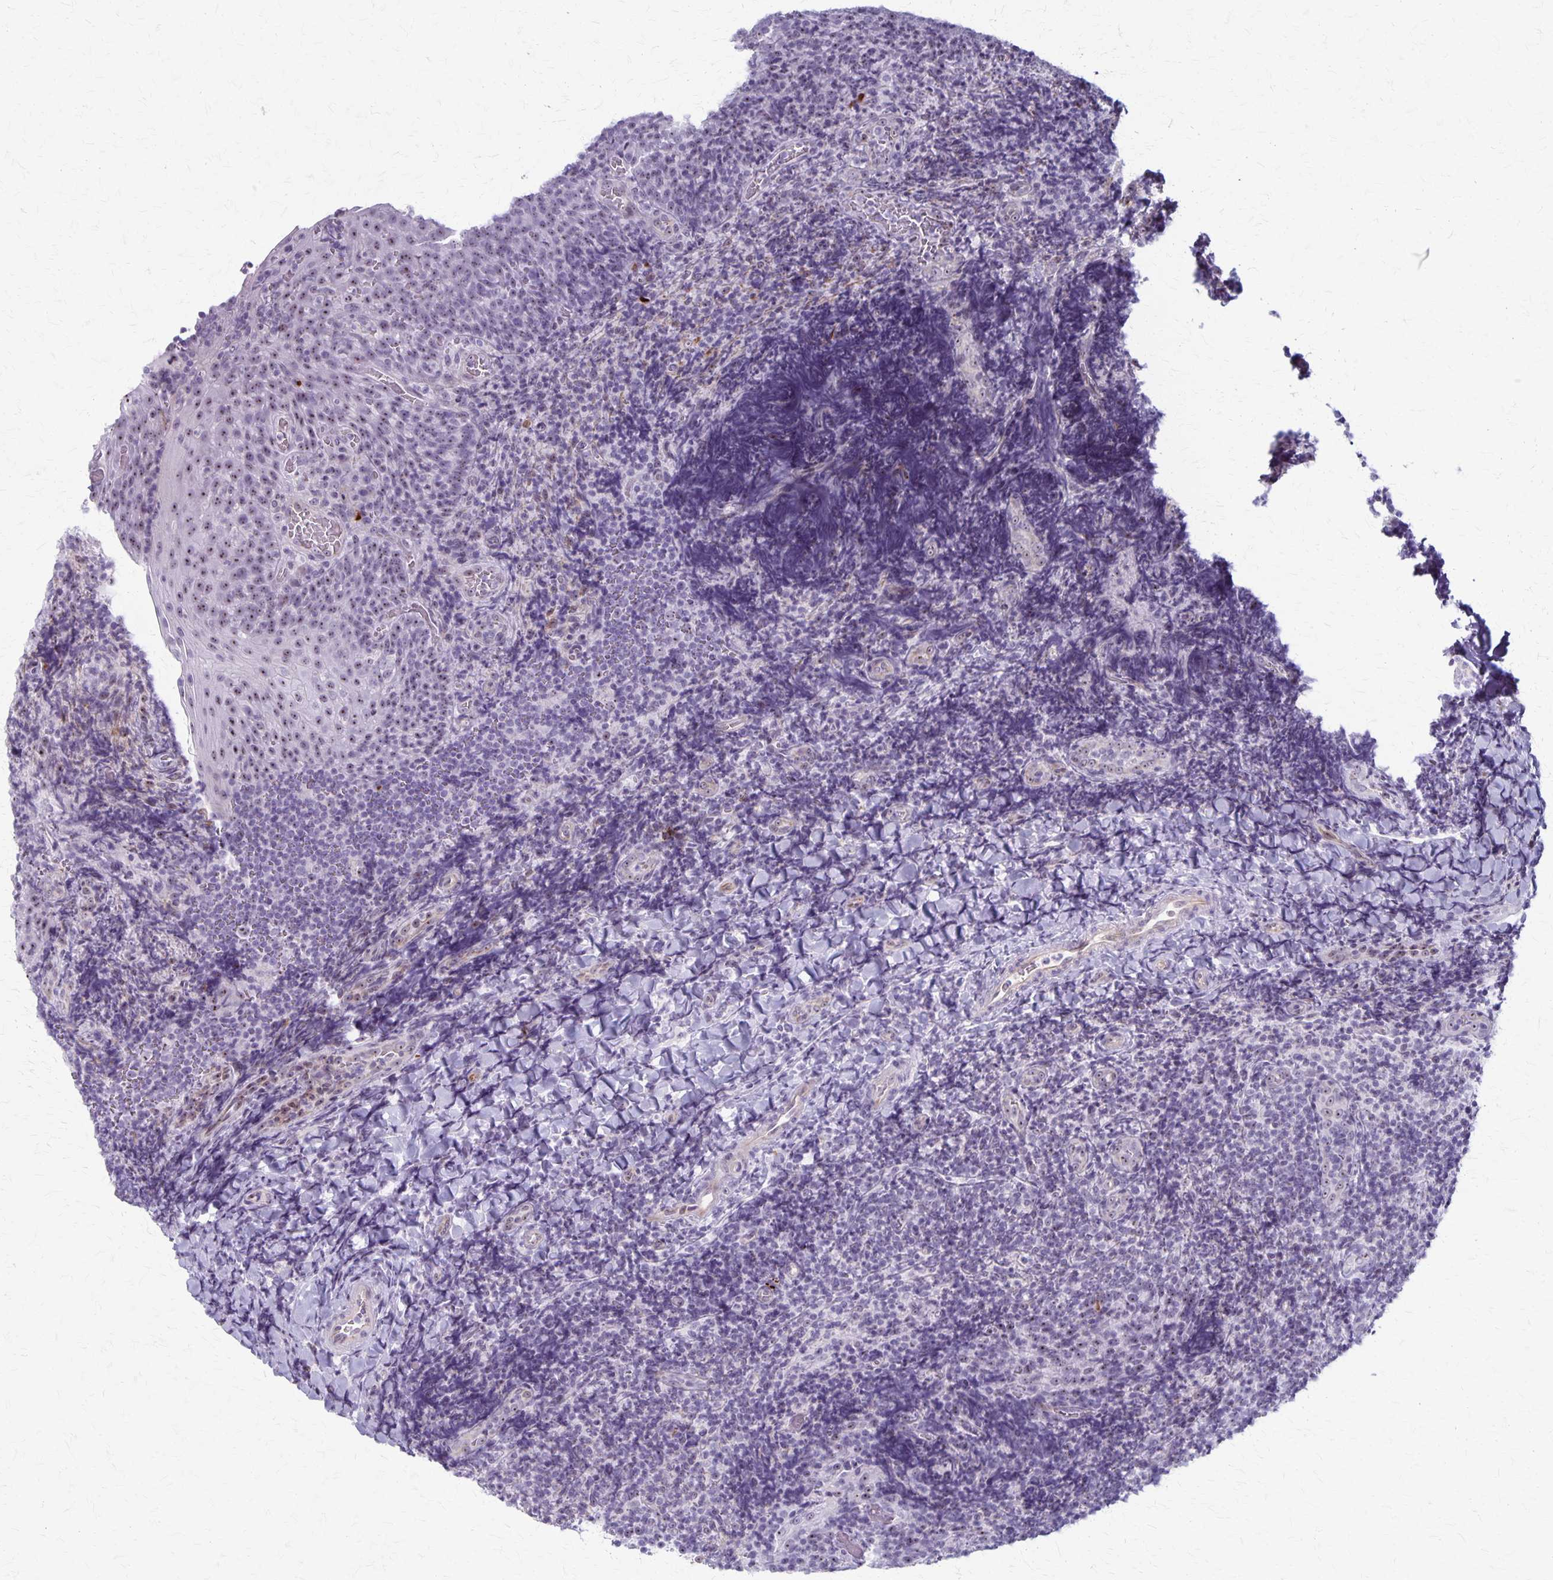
{"staining": {"intensity": "moderate", "quantity": ">75%", "location": "nuclear"}, "tissue": "tonsil", "cell_type": "Germinal center cells", "image_type": "normal", "snomed": [{"axis": "morphology", "description": "Normal tissue, NOS"}, {"axis": "topography", "description": "Tonsil"}], "caption": "Immunohistochemical staining of normal human tonsil demonstrates moderate nuclear protein positivity in about >75% of germinal center cells. The protein of interest is stained brown, and the nuclei are stained in blue (DAB IHC with brightfield microscopy, high magnification).", "gene": "DLK2", "patient": {"sex": "male", "age": 17}}